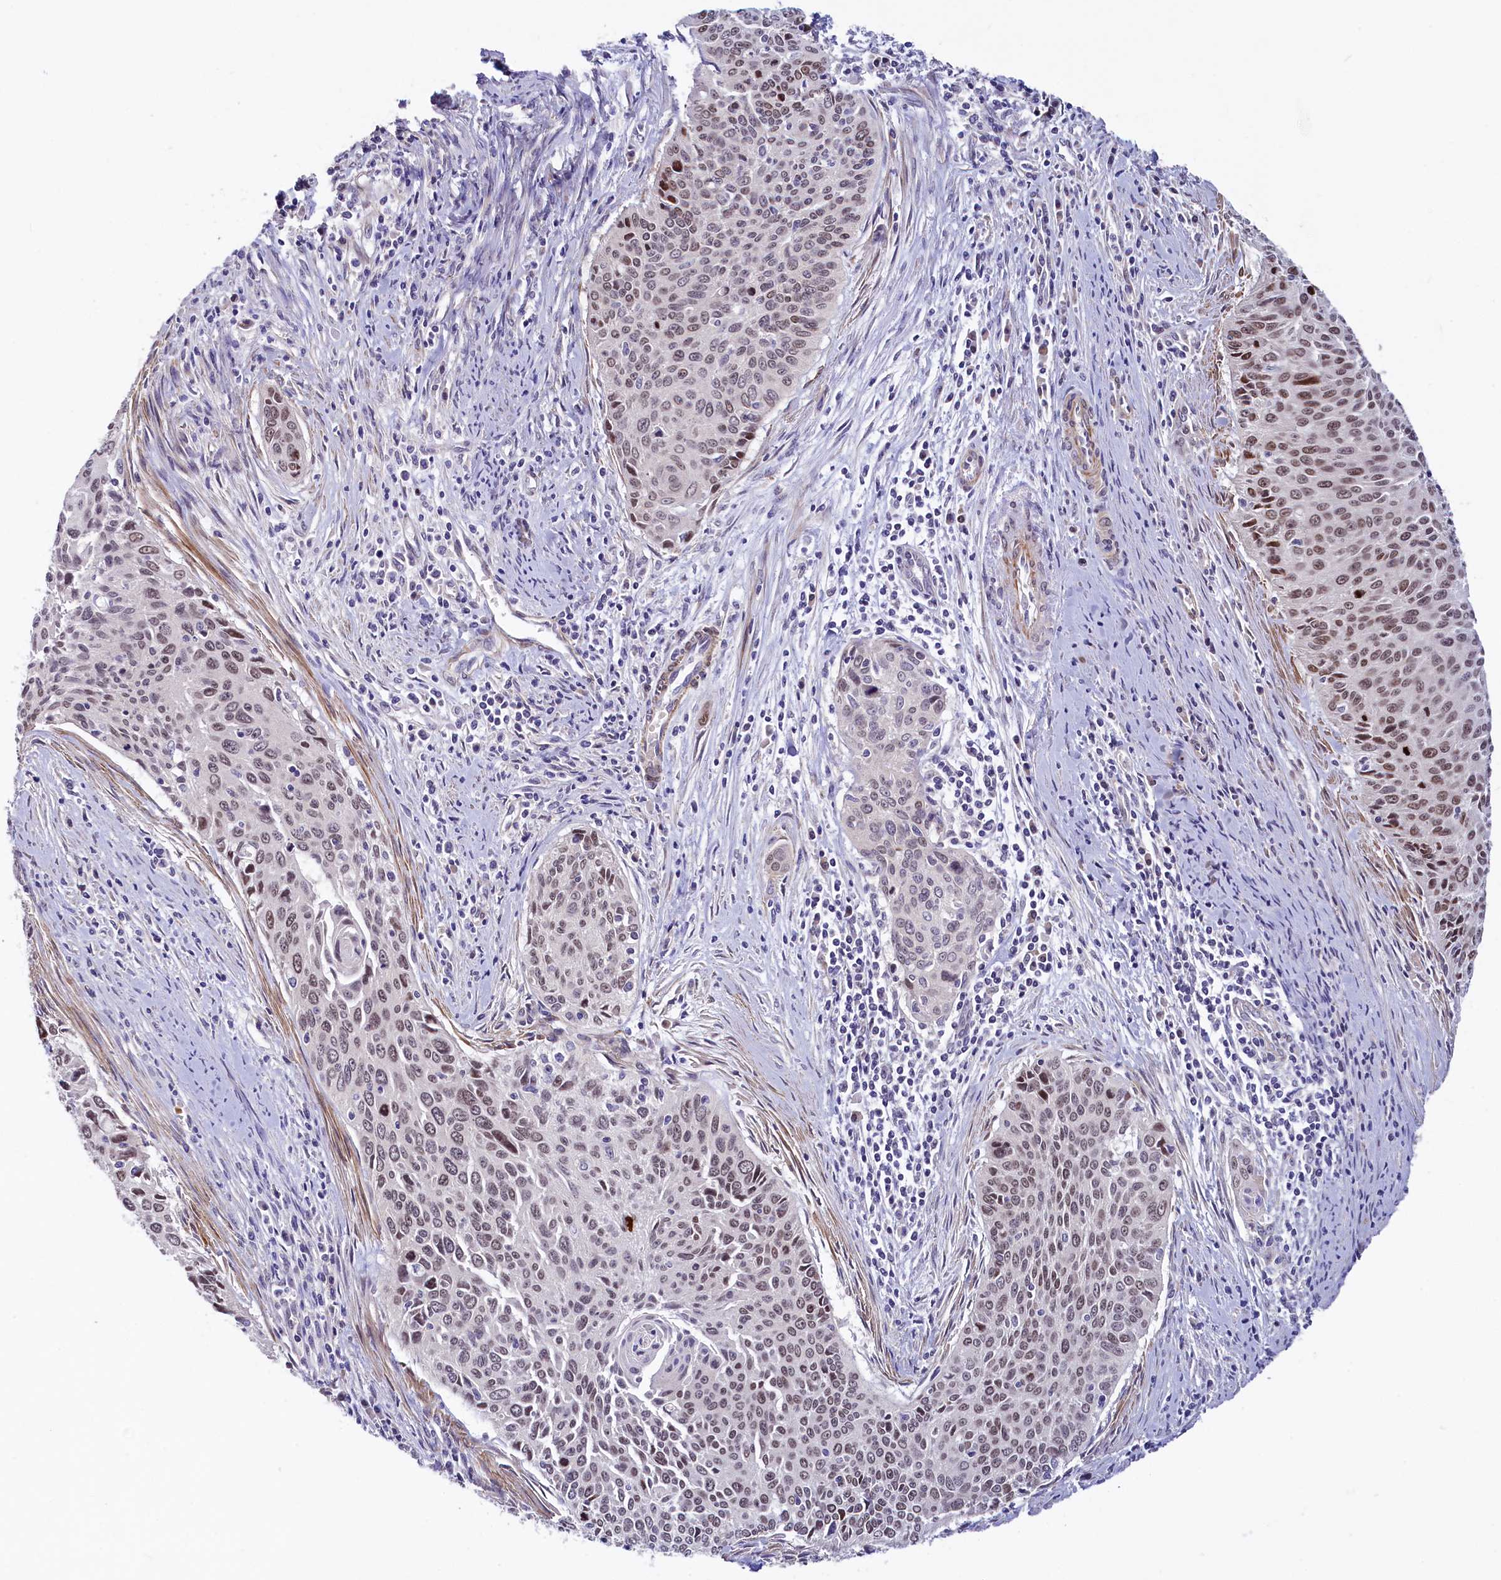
{"staining": {"intensity": "weak", "quantity": "25%-75%", "location": "nuclear"}, "tissue": "cervical cancer", "cell_type": "Tumor cells", "image_type": "cancer", "snomed": [{"axis": "morphology", "description": "Squamous cell carcinoma, NOS"}, {"axis": "topography", "description": "Cervix"}], "caption": "Weak nuclear protein staining is appreciated in approximately 25%-75% of tumor cells in cervical squamous cell carcinoma.", "gene": "SLC39A6", "patient": {"sex": "female", "age": 55}}